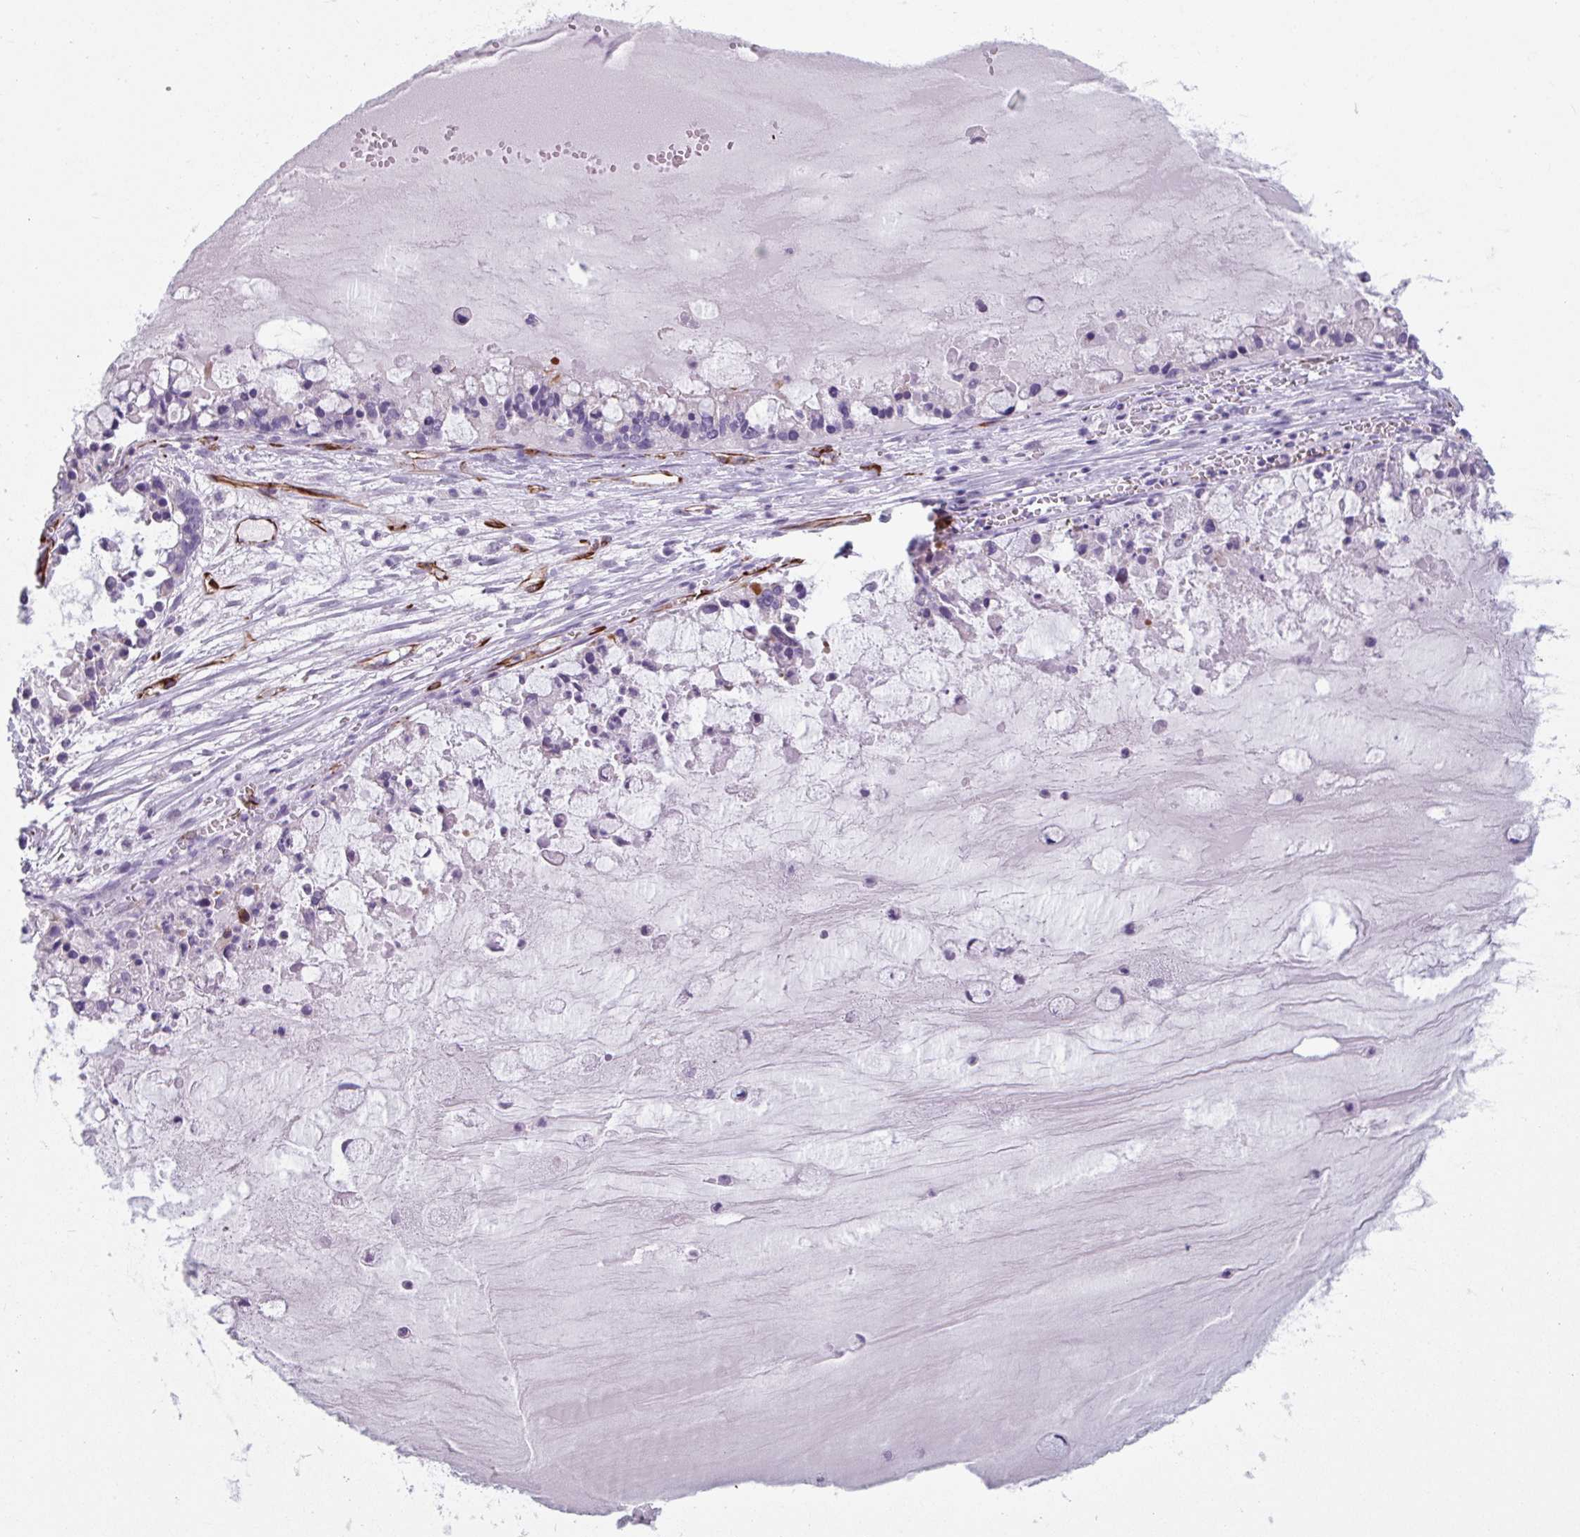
{"staining": {"intensity": "negative", "quantity": "none", "location": "none"}, "tissue": "ovarian cancer", "cell_type": "Tumor cells", "image_type": "cancer", "snomed": [{"axis": "morphology", "description": "Cystadenocarcinoma, mucinous, NOS"}, {"axis": "topography", "description": "Ovary"}], "caption": "Human ovarian mucinous cystadenocarcinoma stained for a protein using IHC displays no staining in tumor cells.", "gene": "BTD", "patient": {"sex": "female", "age": 63}}